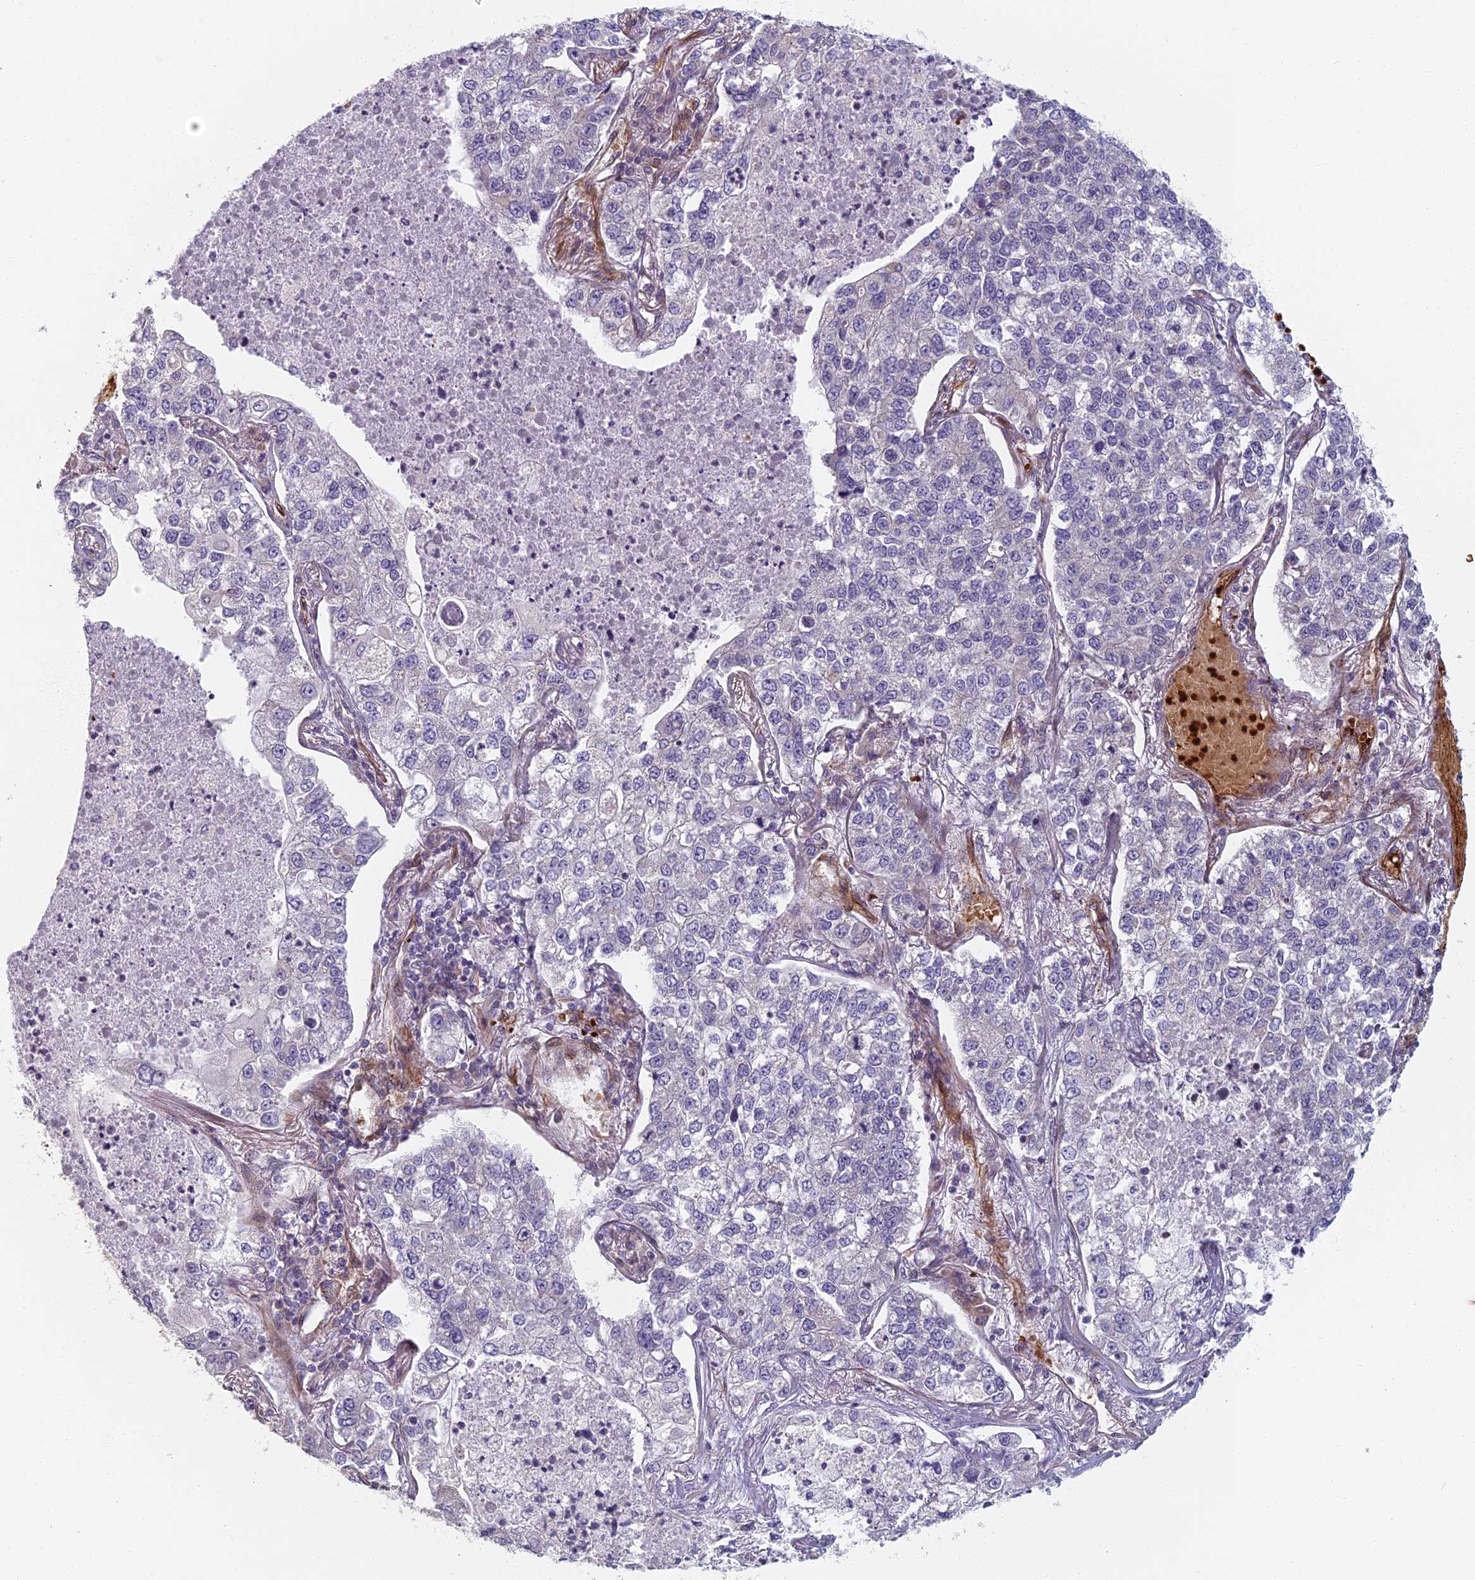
{"staining": {"intensity": "negative", "quantity": "none", "location": "none"}, "tissue": "lung cancer", "cell_type": "Tumor cells", "image_type": "cancer", "snomed": [{"axis": "morphology", "description": "Adenocarcinoma, NOS"}, {"axis": "topography", "description": "Lung"}], "caption": "The micrograph exhibits no staining of tumor cells in lung adenocarcinoma.", "gene": "ABCB10", "patient": {"sex": "male", "age": 49}}